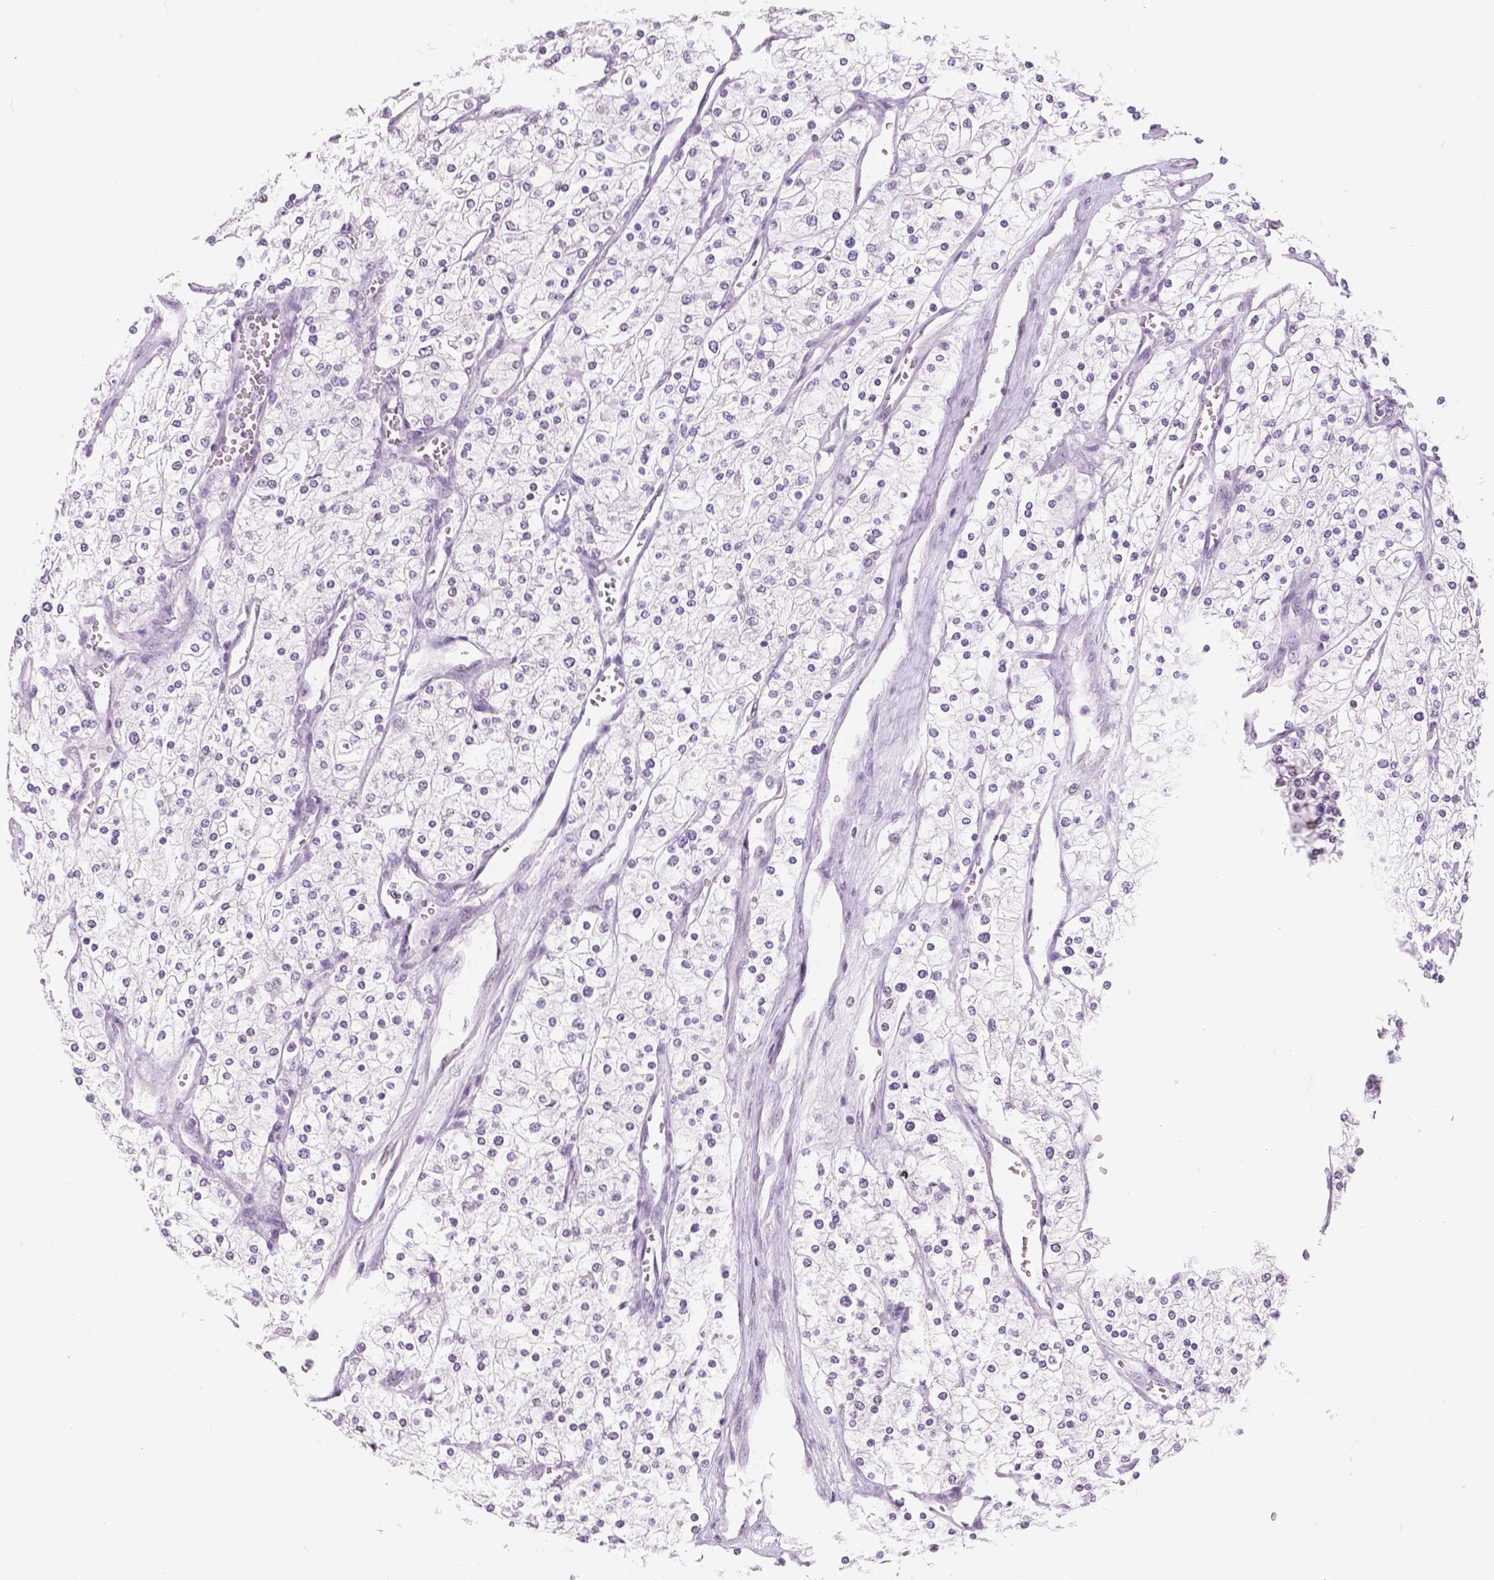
{"staining": {"intensity": "negative", "quantity": "none", "location": "none"}, "tissue": "renal cancer", "cell_type": "Tumor cells", "image_type": "cancer", "snomed": [{"axis": "morphology", "description": "Adenocarcinoma, NOS"}, {"axis": "topography", "description": "Kidney"}], "caption": "An IHC histopathology image of renal adenocarcinoma is shown. There is no staining in tumor cells of renal adenocarcinoma.", "gene": "NOLC1", "patient": {"sex": "male", "age": 80}}